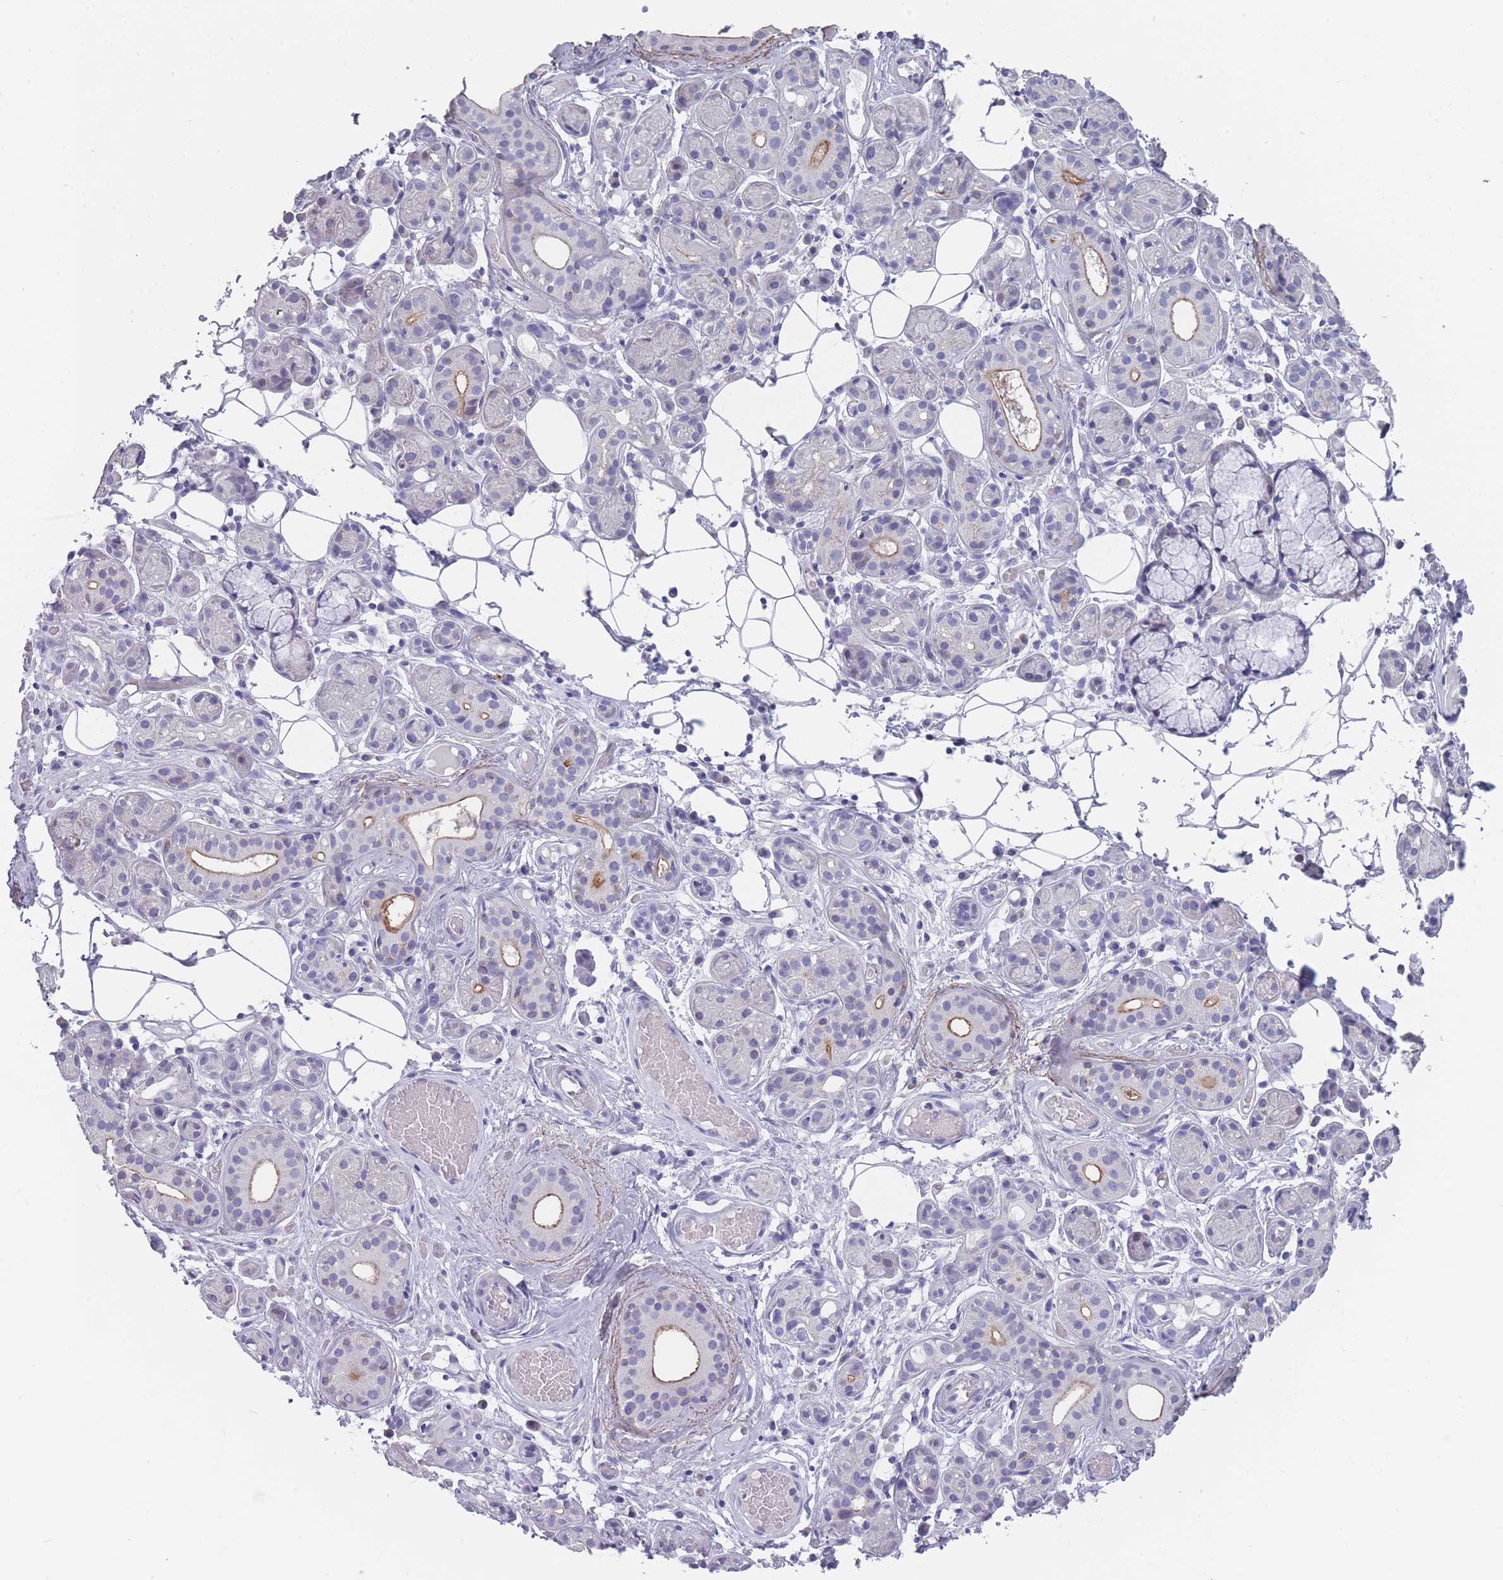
{"staining": {"intensity": "moderate", "quantity": "<25%", "location": "cytoplasmic/membranous"}, "tissue": "salivary gland", "cell_type": "Glandular cells", "image_type": "normal", "snomed": [{"axis": "morphology", "description": "Normal tissue, NOS"}, {"axis": "topography", "description": "Salivary gland"}], "caption": "DAB immunohistochemical staining of normal human salivary gland demonstrates moderate cytoplasmic/membranous protein expression in approximately <25% of glandular cells.", "gene": "PIGU", "patient": {"sex": "male", "age": 82}}